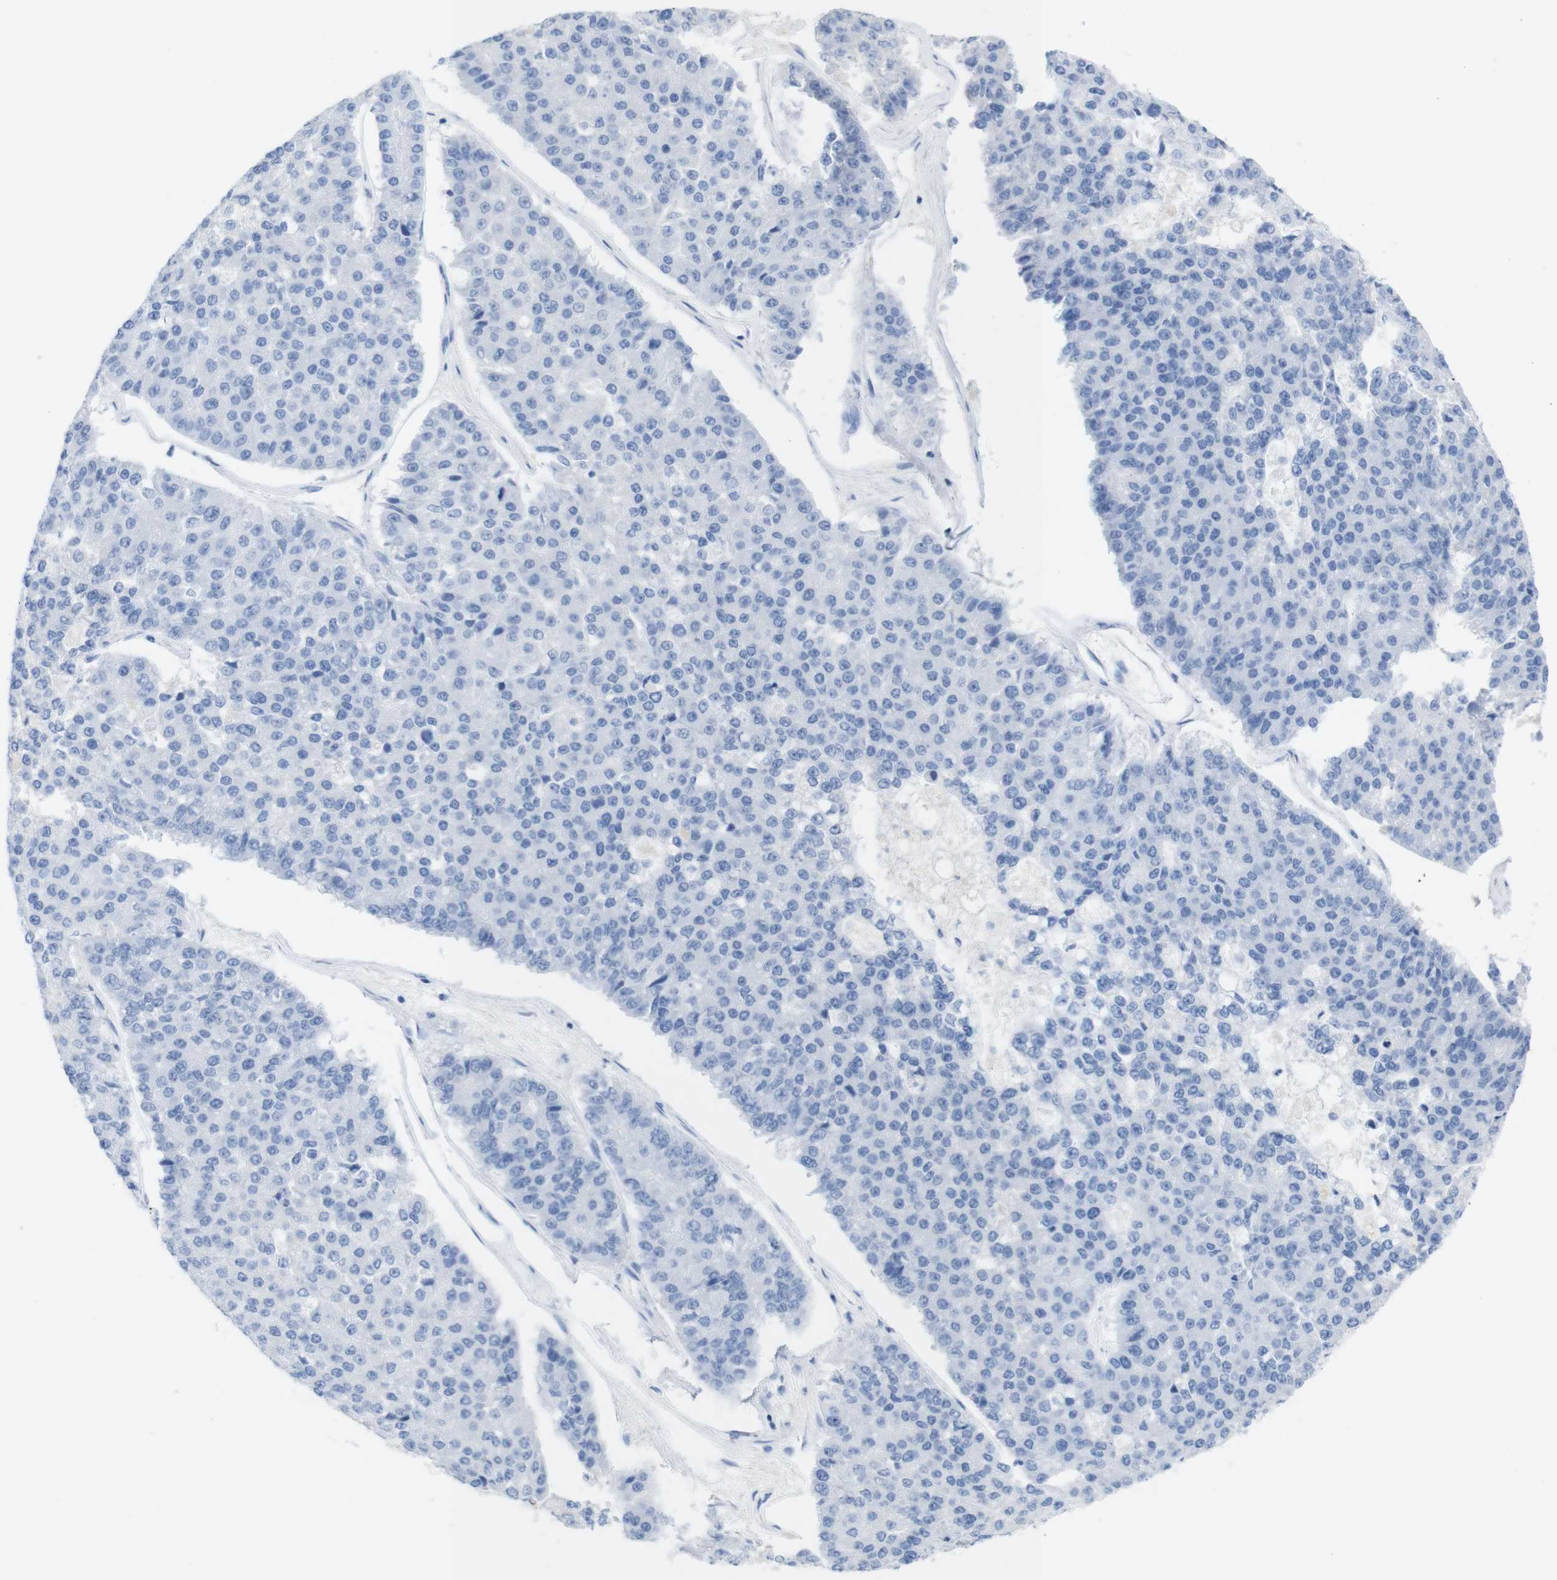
{"staining": {"intensity": "negative", "quantity": "none", "location": "none"}, "tissue": "pancreatic cancer", "cell_type": "Tumor cells", "image_type": "cancer", "snomed": [{"axis": "morphology", "description": "Adenocarcinoma, NOS"}, {"axis": "topography", "description": "Pancreas"}], "caption": "An image of adenocarcinoma (pancreatic) stained for a protein displays no brown staining in tumor cells.", "gene": "LAG3", "patient": {"sex": "male", "age": 50}}